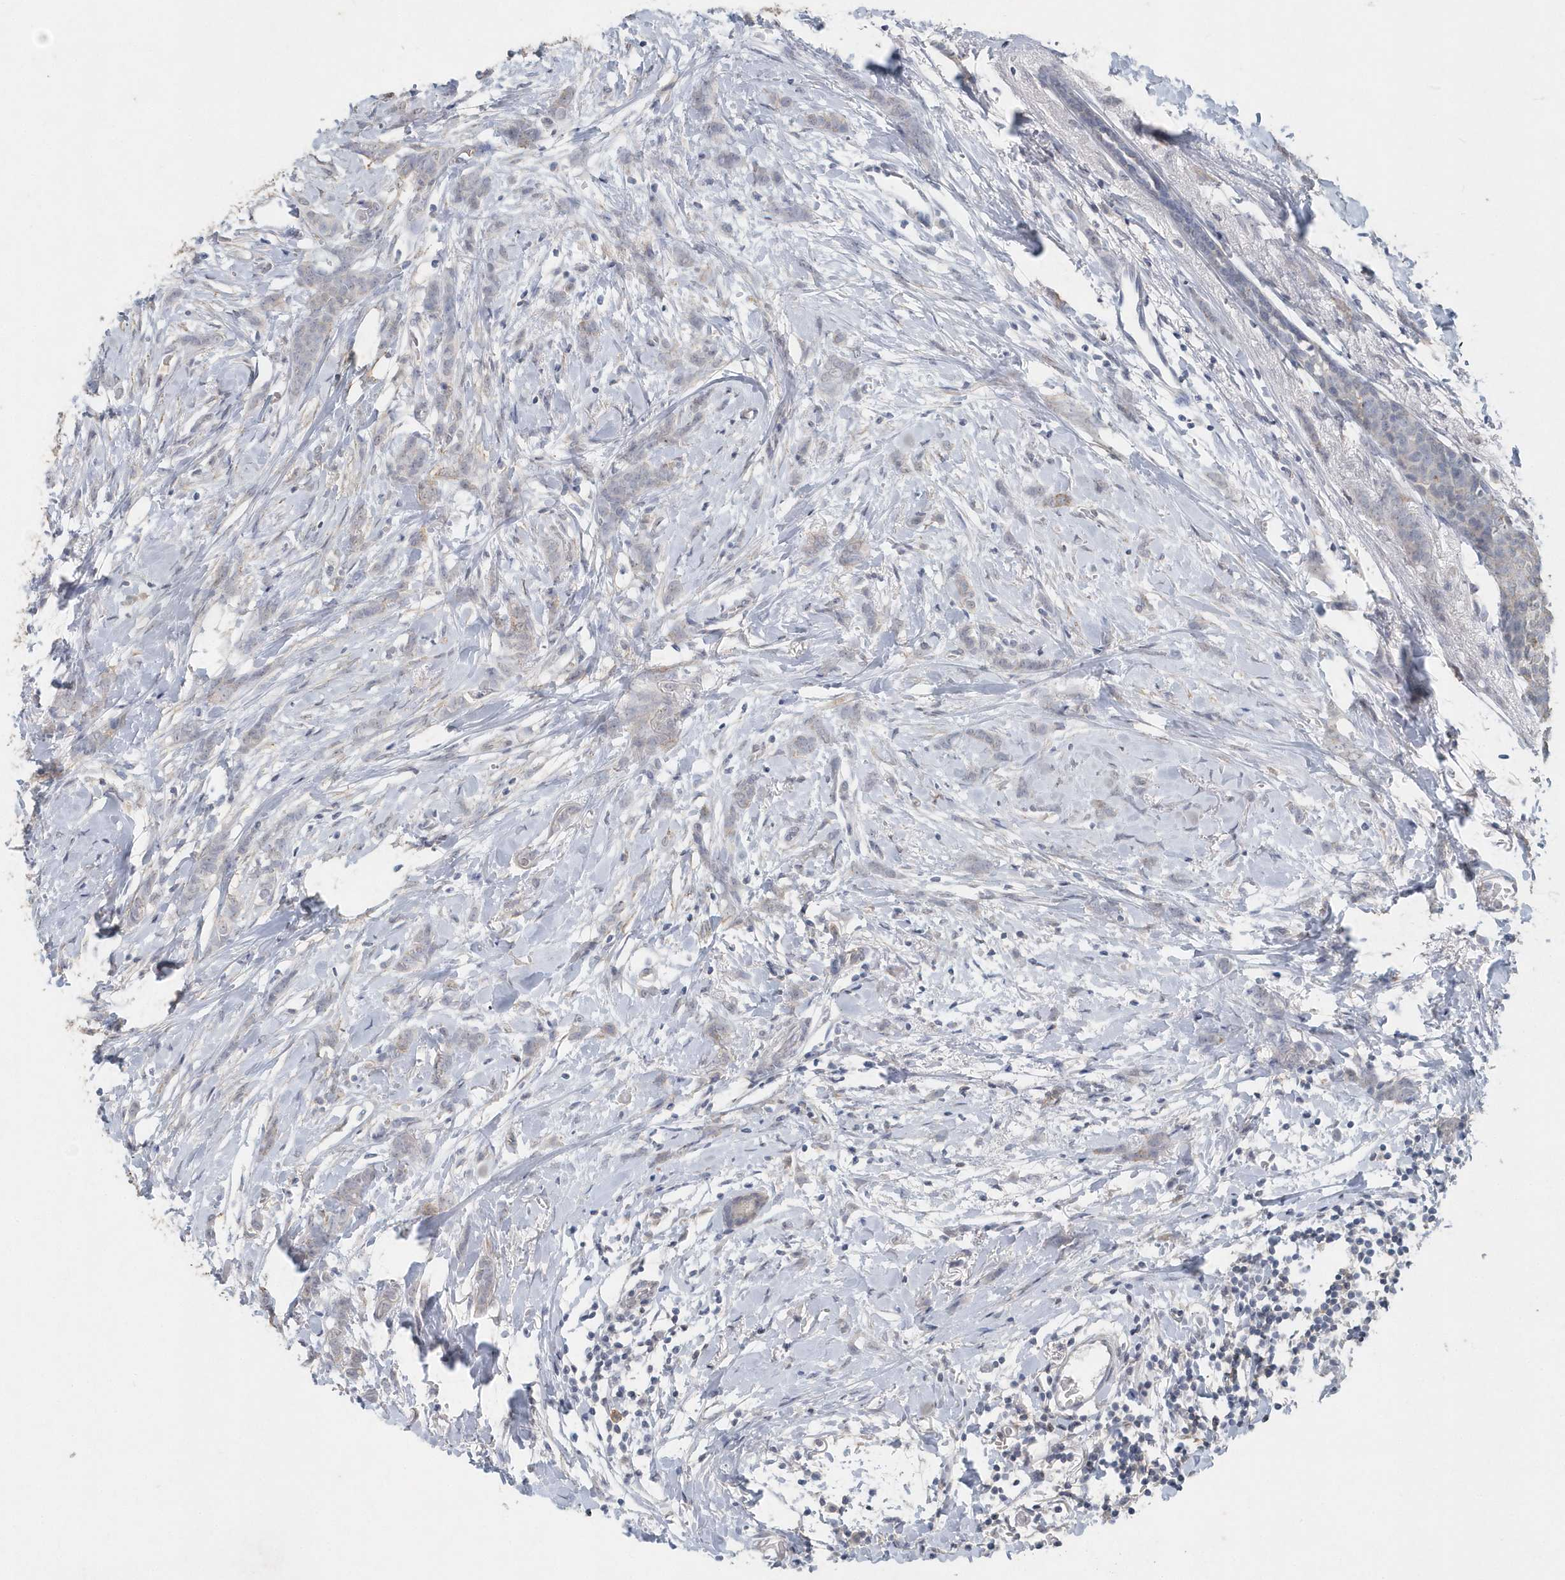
{"staining": {"intensity": "negative", "quantity": "none", "location": "none"}, "tissue": "breast cancer", "cell_type": "Tumor cells", "image_type": "cancer", "snomed": [{"axis": "morphology", "description": "Lobular carcinoma, in situ"}, {"axis": "morphology", "description": "Lobular carcinoma"}, {"axis": "topography", "description": "Breast"}], "caption": "Tumor cells are negative for brown protein staining in breast cancer.", "gene": "PDCD1", "patient": {"sex": "female", "age": 41}}